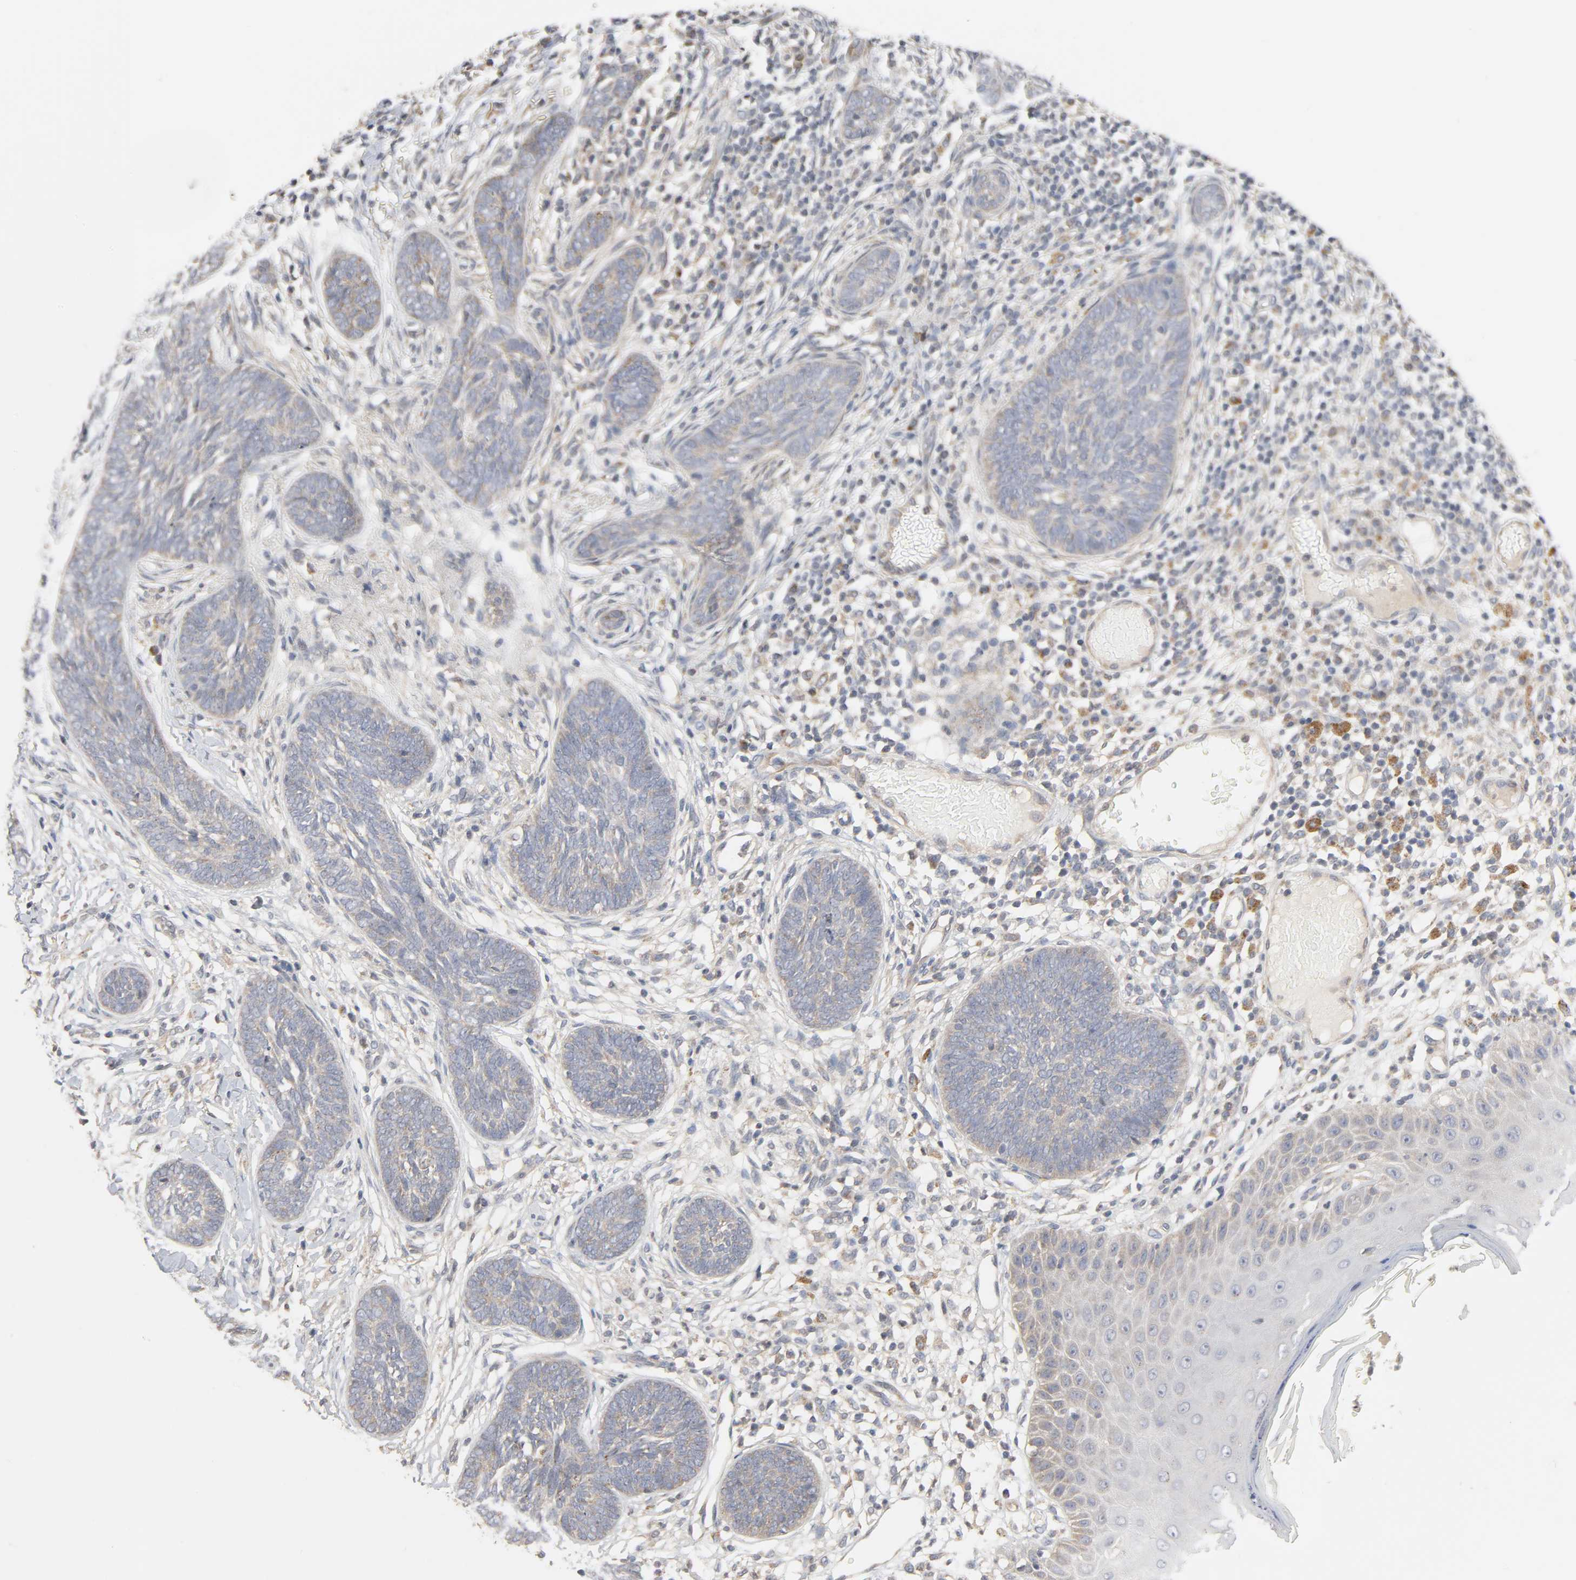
{"staining": {"intensity": "weak", "quantity": "25%-75%", "location": "cytoplasmic/membranous"}, "tissue": "skin cancer", "cell_type": "Tumor cells", "image_type": "cancer", "snomed": [{"axis": "morphology", "description": "Normal tissue, NOS"}, {"axis": "morphology", "description": "Basal cell carcinoma"}, {"axis": "topography", "description": "Skin"}], "caption": "IHC of human skin cancer displays low levels of weak cytoplasmic/membranous staining in about 25%-75% of tumor cells.", "gene": "CLEC4E", "patient": {"sex": "male", "age": 87}}